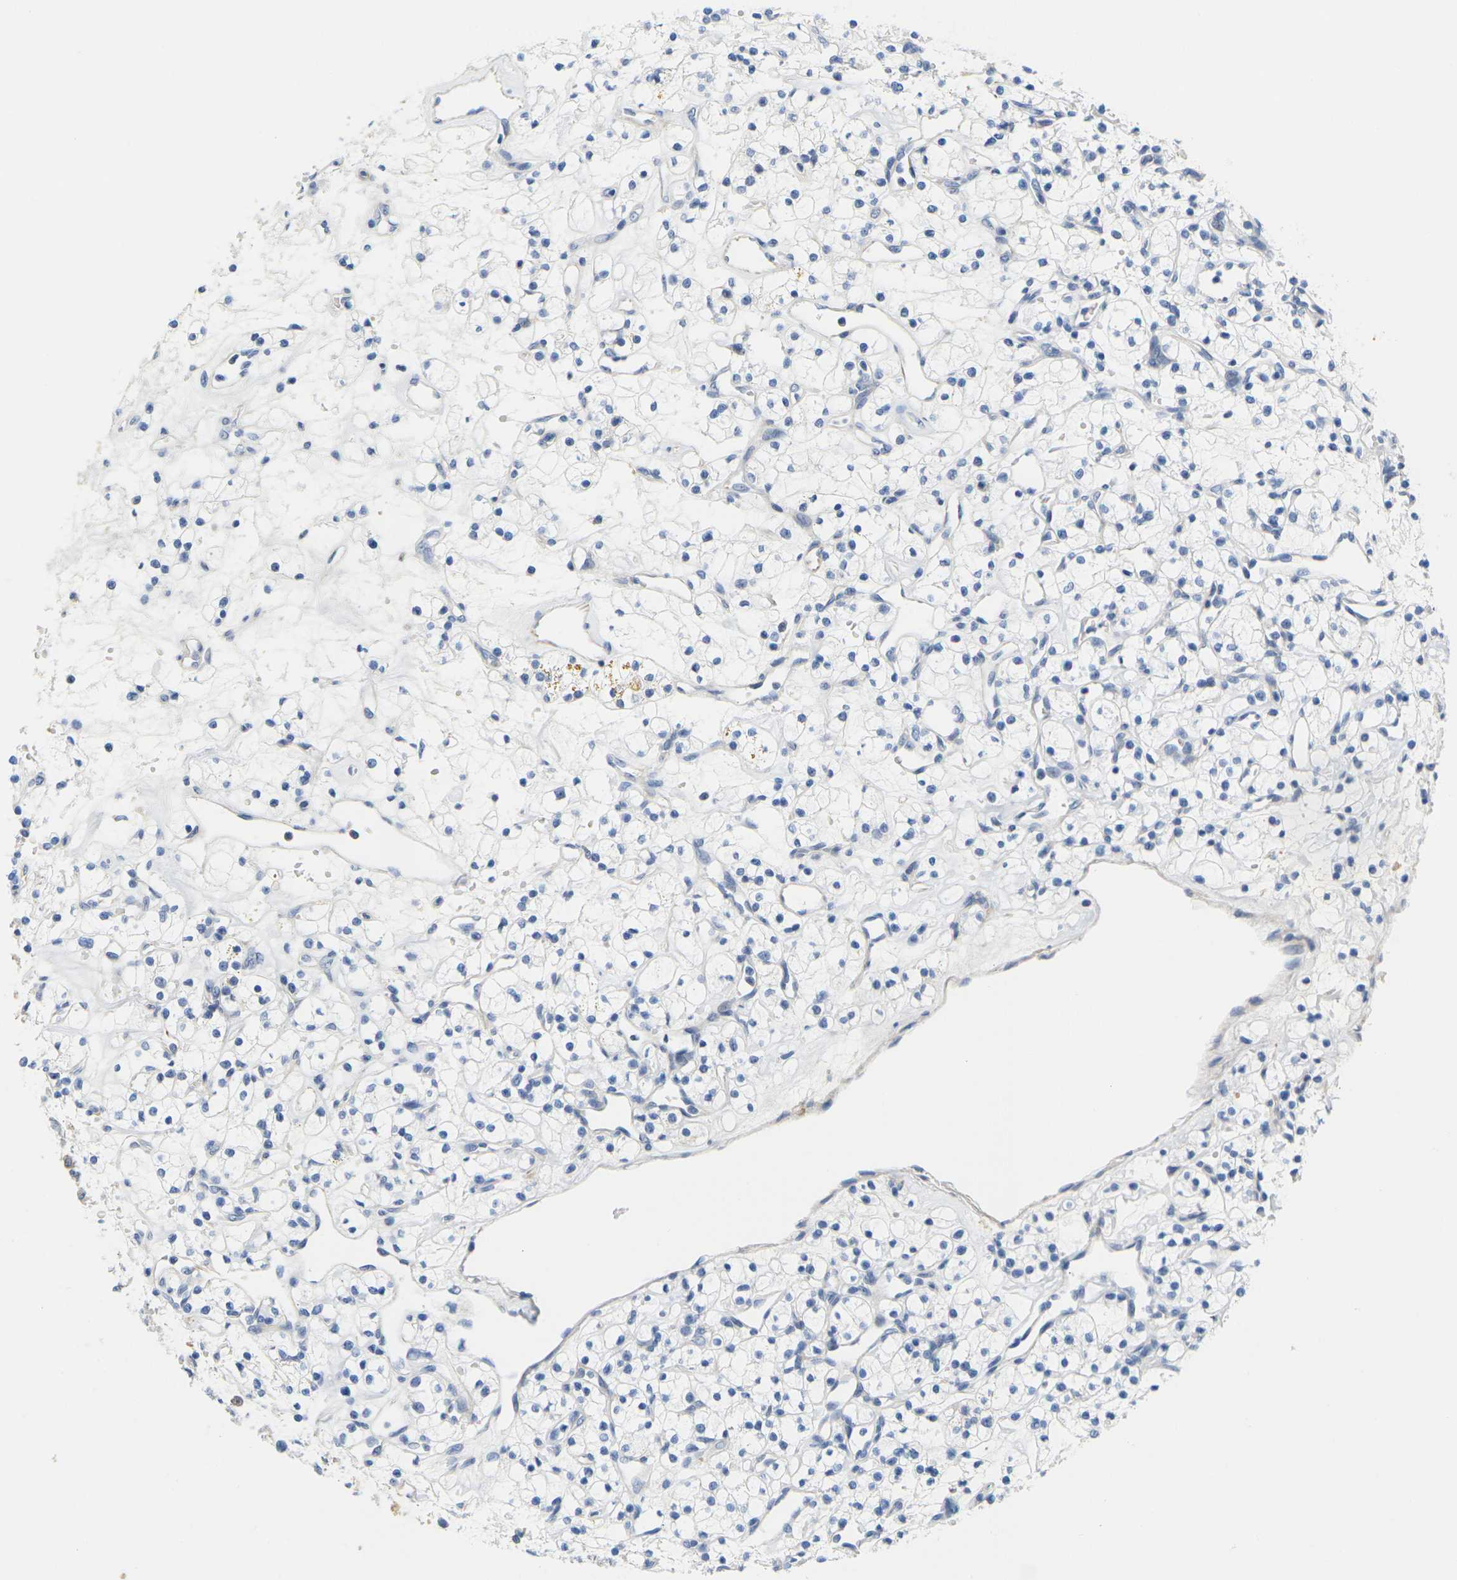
{"staining": {"intensity": "negative", "quantity": "none", "location": "none"}, "tissue": "renal cancer", "cell_type": "Tumor cells", "image_type": "cancer", "snomed": [{"axis": "morphology", "description": "Adenocarcinoma, NOS"}, {"axis": "topography", "description": "Kidney"}], "caption": "Renal cancer (adenocarcinoma) was stained to show a protein in brown. There is no significant staining in tumor cells.", "gene": "OTOF", "patient": {"sex": "female", "age": 60}}